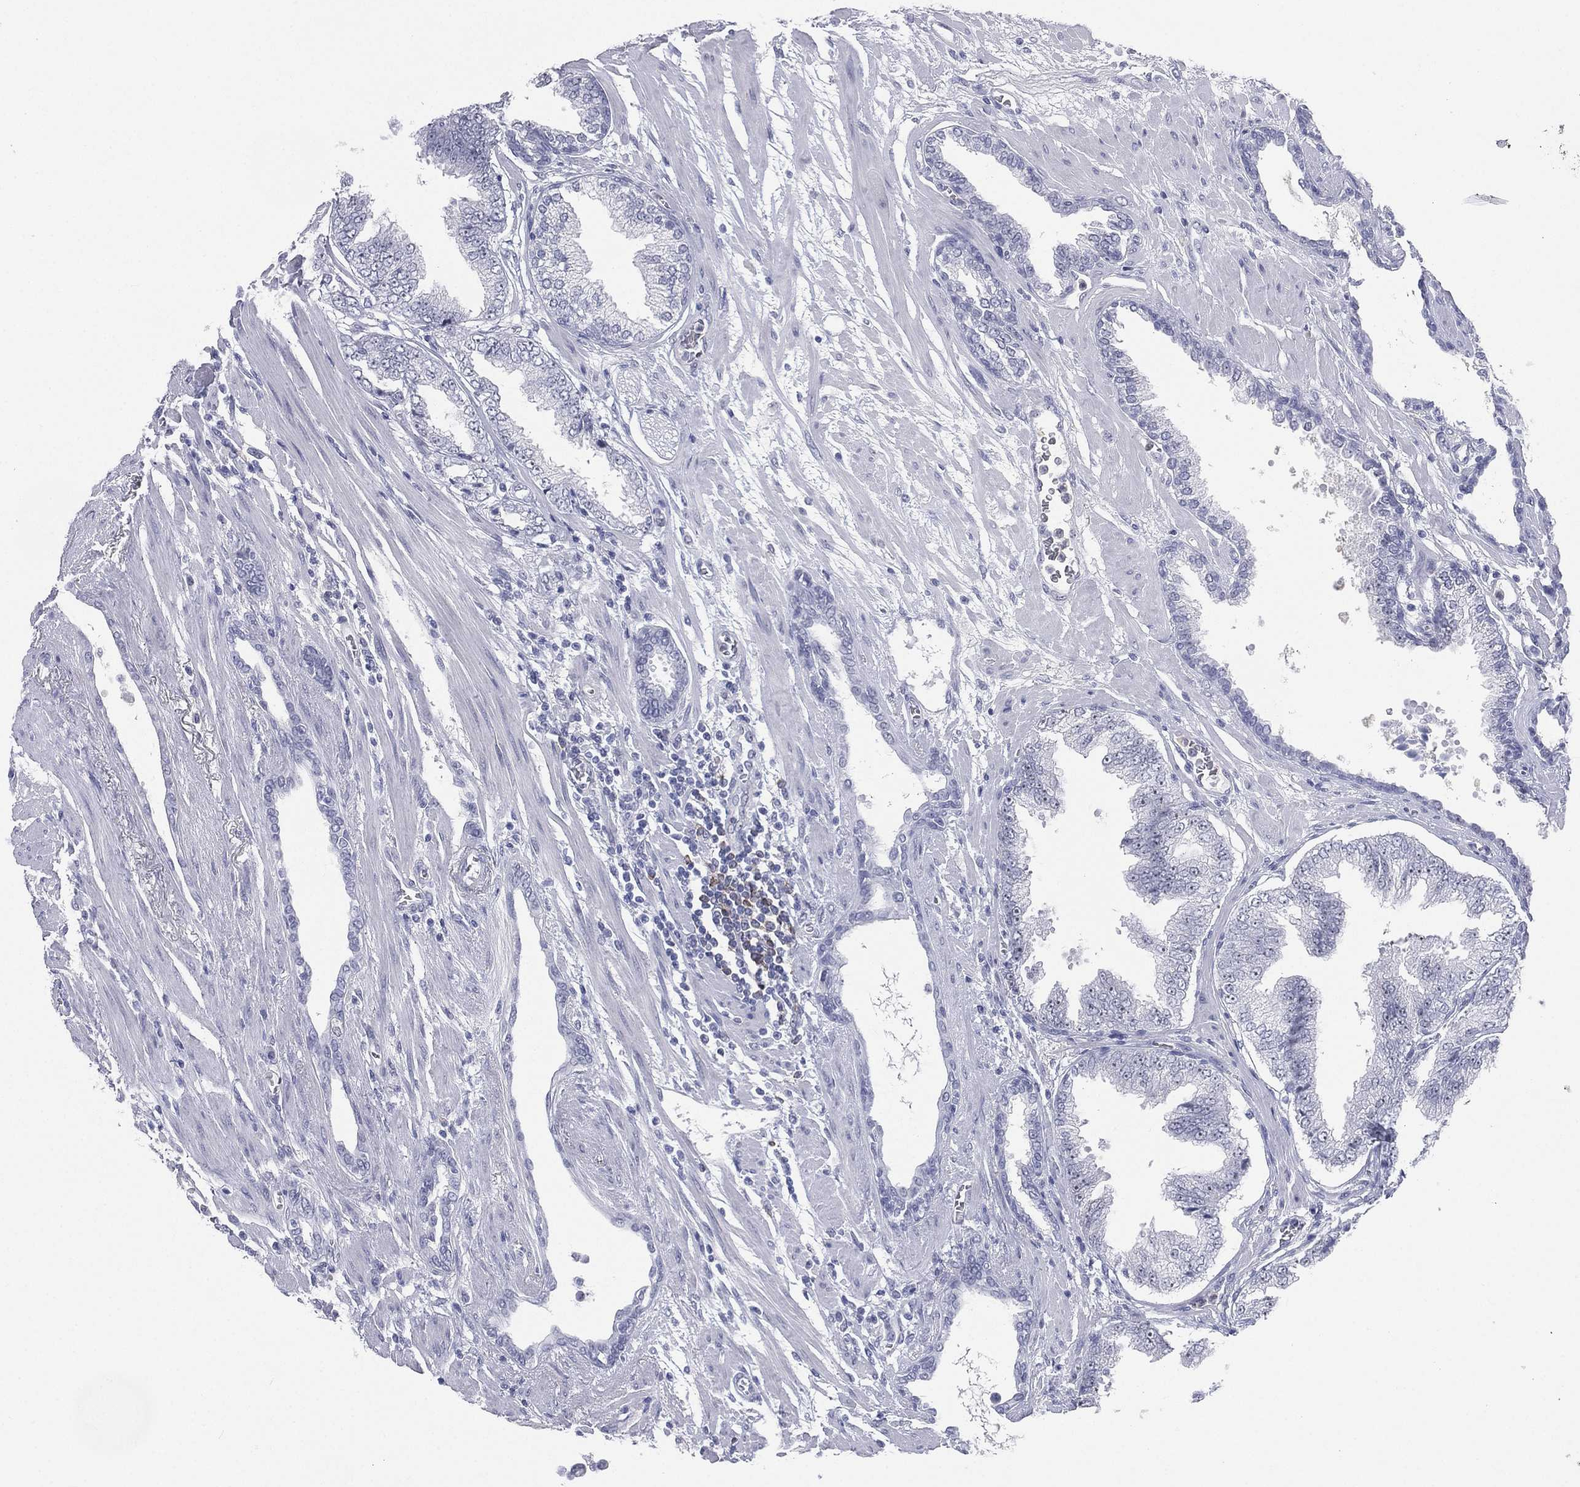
{"staining": {"intensity": "negative", "quantity": "none", "location": "none"}, "tissue": "prostate cancer", "cell_type": "Tumor cells", "image_type": "cancer", "snomed": [{"axis": "morphology", "description": "Adenocarcinoma, Low grade"}, {"axis": "topography", "description": "Prostate"}], "caption": "Immunohistochemistry (IHC) histopathology image of neoplastic tissue: low-grade adenocarcinoma (prostate) stained with DAB (3,3'-diaminobenzidine) demonstrates no significant protein expression in tumor cells.", "gene": "CD22", "patient": {"sex": "male", "age": 69}}